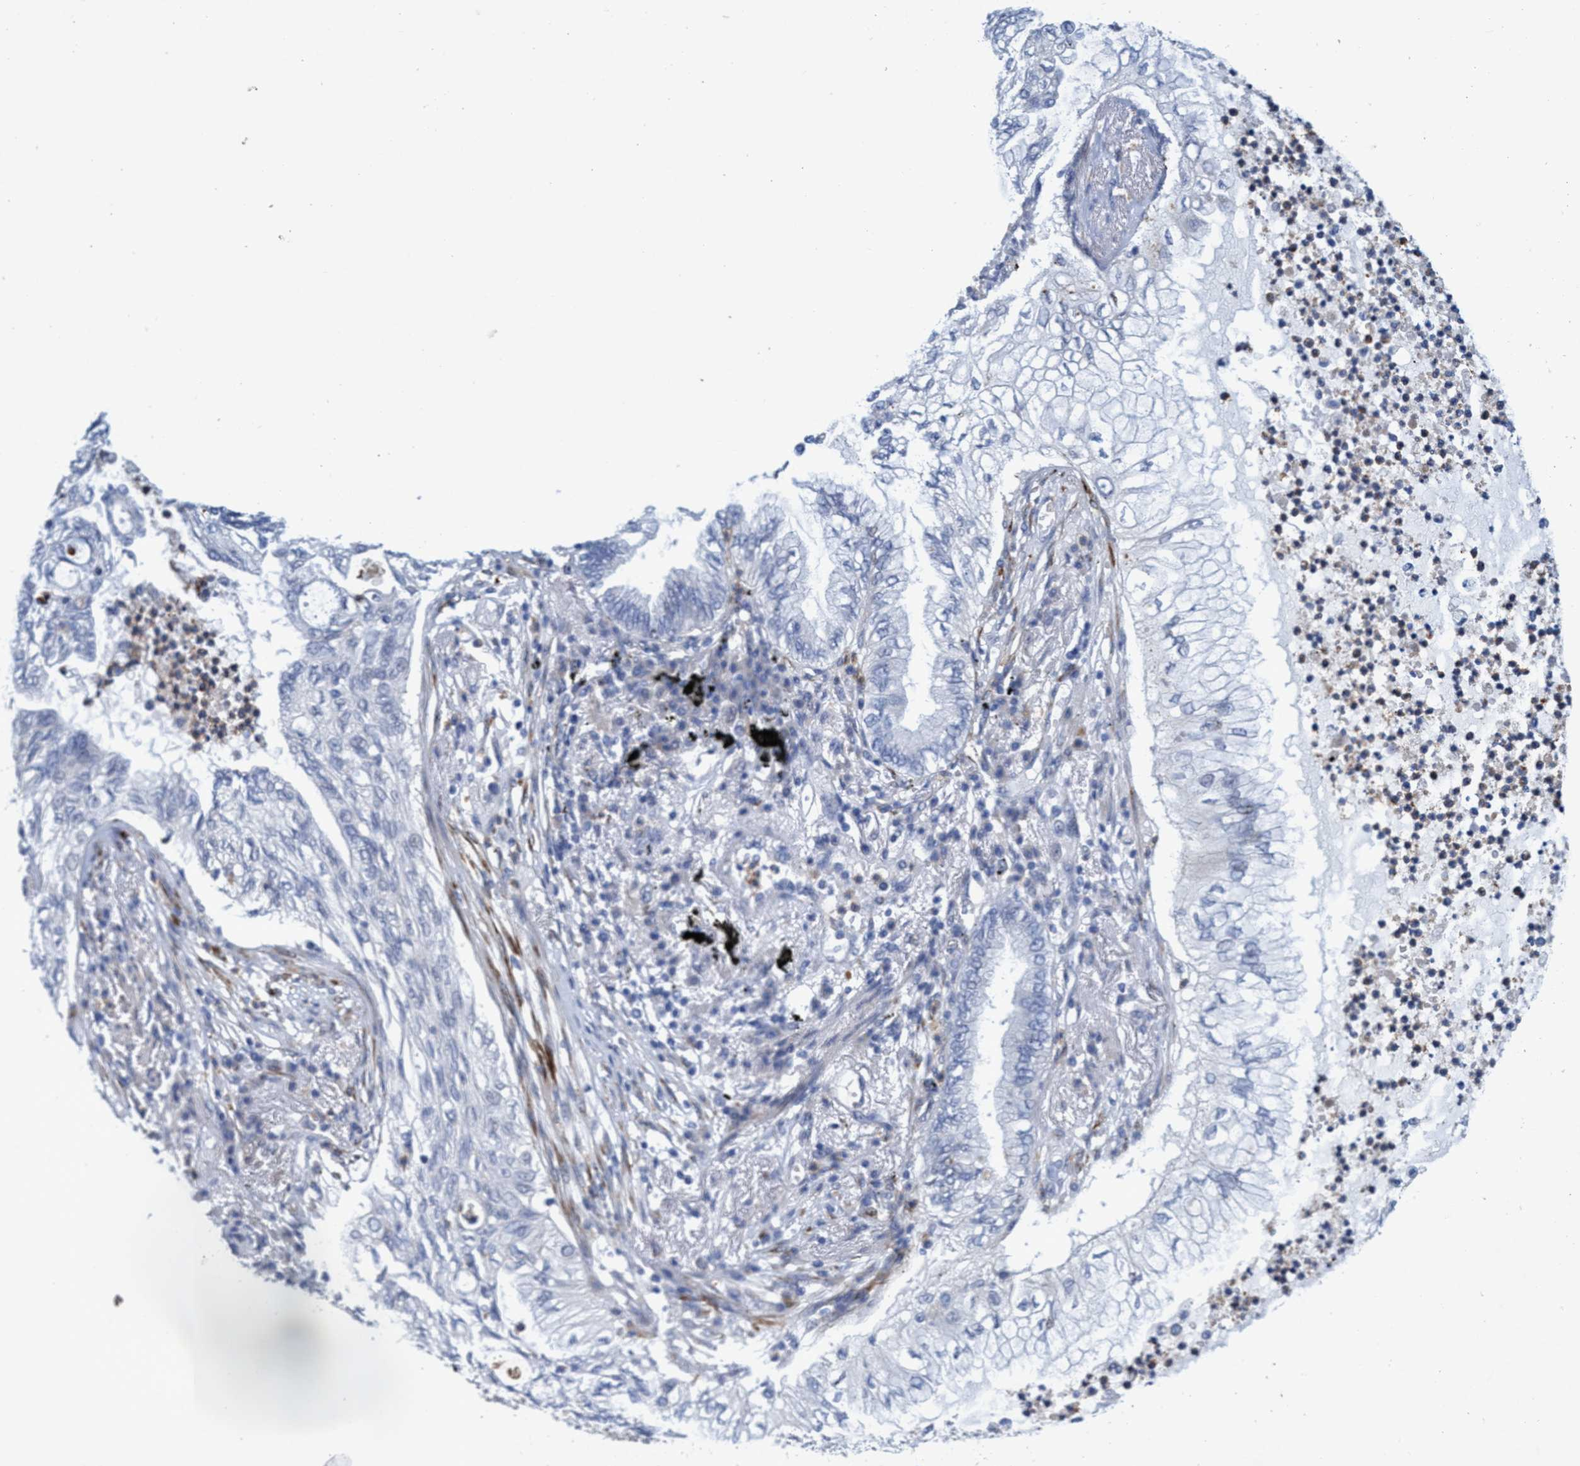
{"staining": {"intensity": "negative", "quantity": "none", "location": "none"}, "tissue": "lung cancer", "cell_type": "Tumor cells", "image_type": "cancer", "snomed": [{"axis": "morphology", "description": "Normal tissue, NOS"}, {"axis": "morphology", "description": "Adenocarcinoma, NOS"}, {"axis": "topography", "description": "Bronchus"}, {"axis": "topography", "description": "Lung"}], "caption": "Histopathology image shows no significant protein expression in tumor cells of lung cancer. Brightfield microscopy of immunohistochemistry stained with DAB (3,3'-diaminobenzidine) (brown) and hematoxylin (blue), captured at high magnification.", "gene": "SLC43A2", "patient": {"sex": "female", "age": 70}}